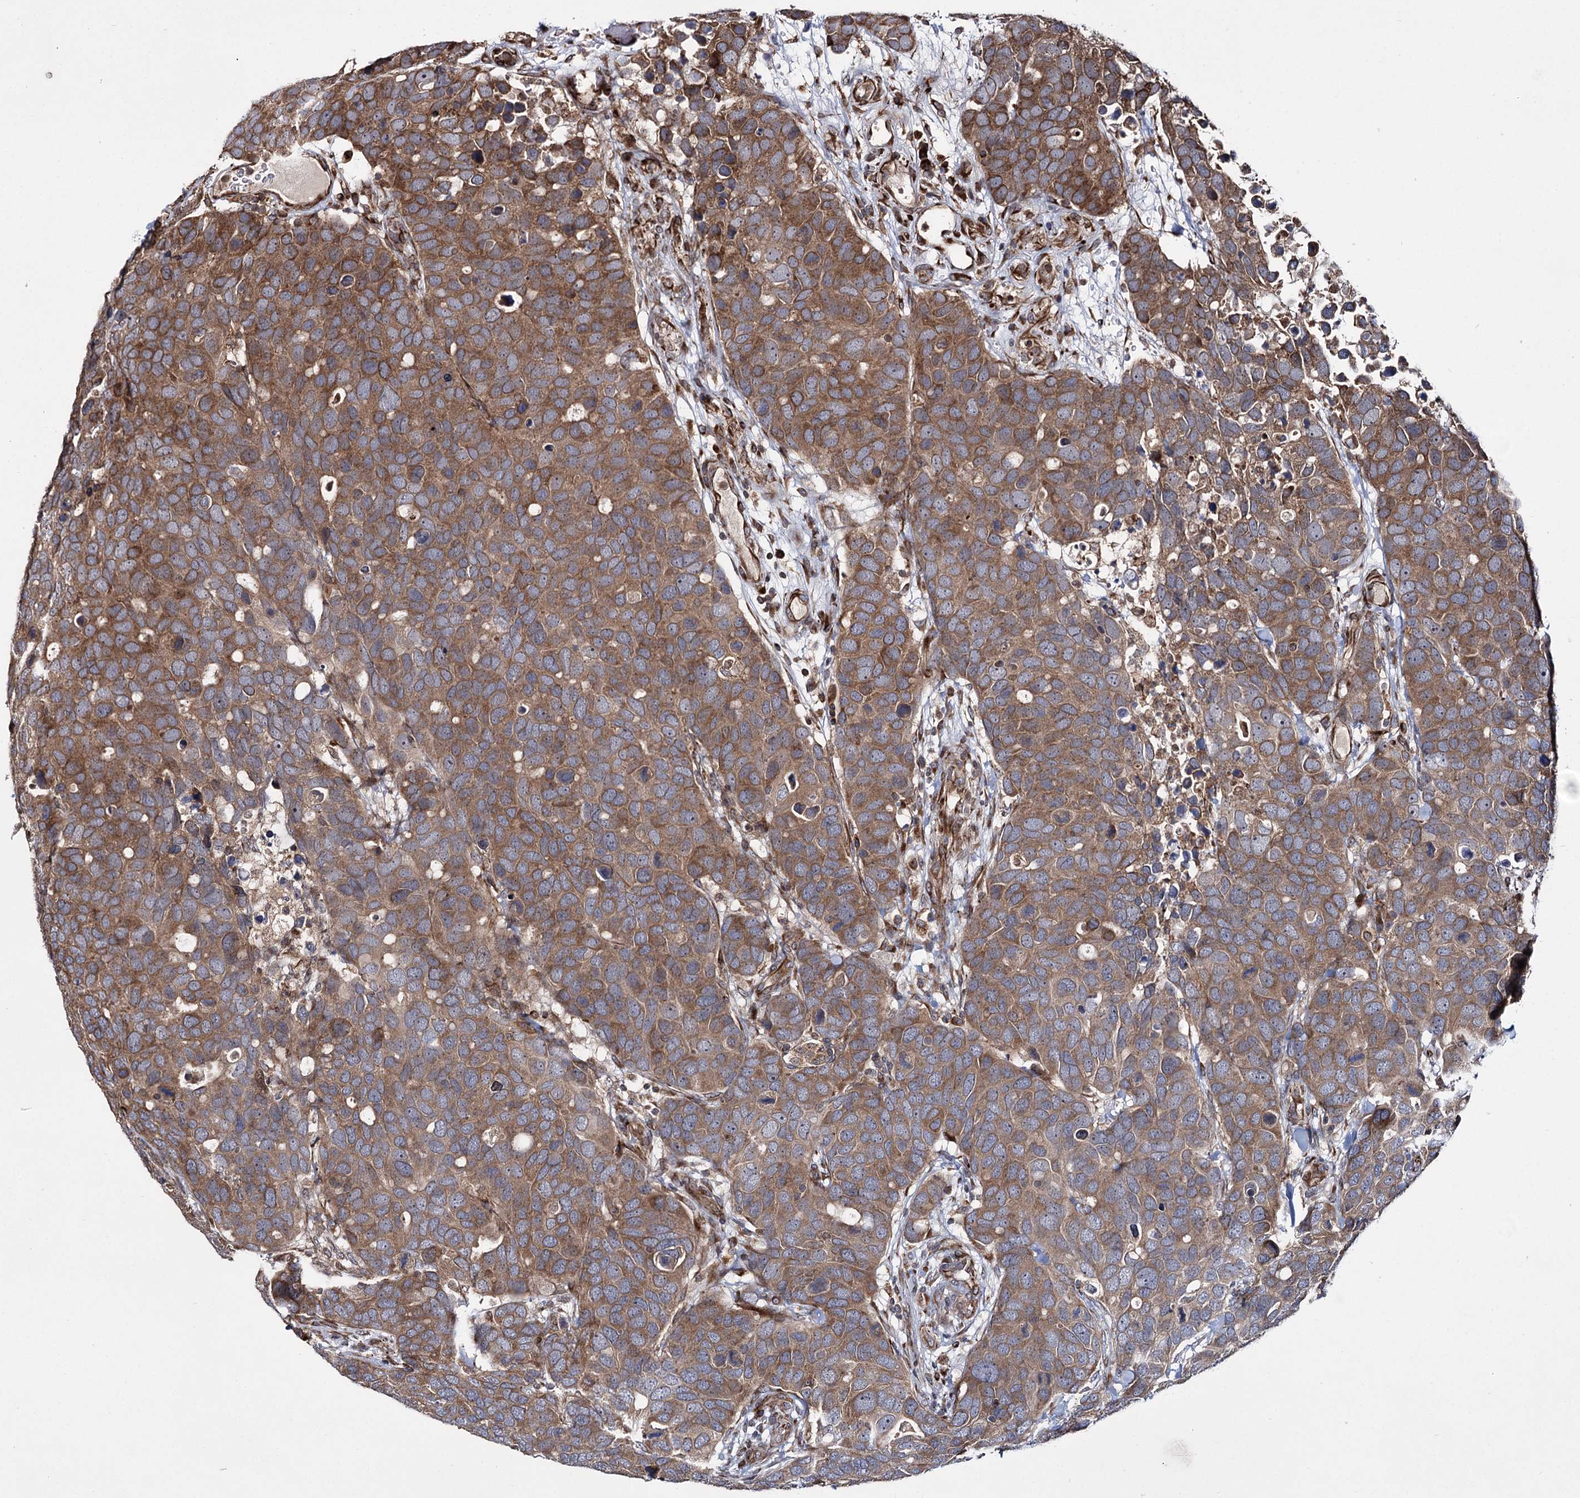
{"staining": {"intensity": "moderate", "quantity": ">75%", "location": "cytoplasmic/membranous"}, "tissue": "breast cancer", "cell_type": "Tumor cells", "image_type": "cancer", "snomed": [{"axis": "morphology", "description": "Duct carcinoma"}, {"axis": "topography", "description": "Breast"}], "caption": "Immunohistochemistry (IHC) of breast cancer (infiltrating ductal carcinoma) displays medium levels of moderate cytoplasmic/membranous expression in approximately >75% of tumor cells.", "gene": "HECTD2", "patient": {"sex": "female", "age": 83}}